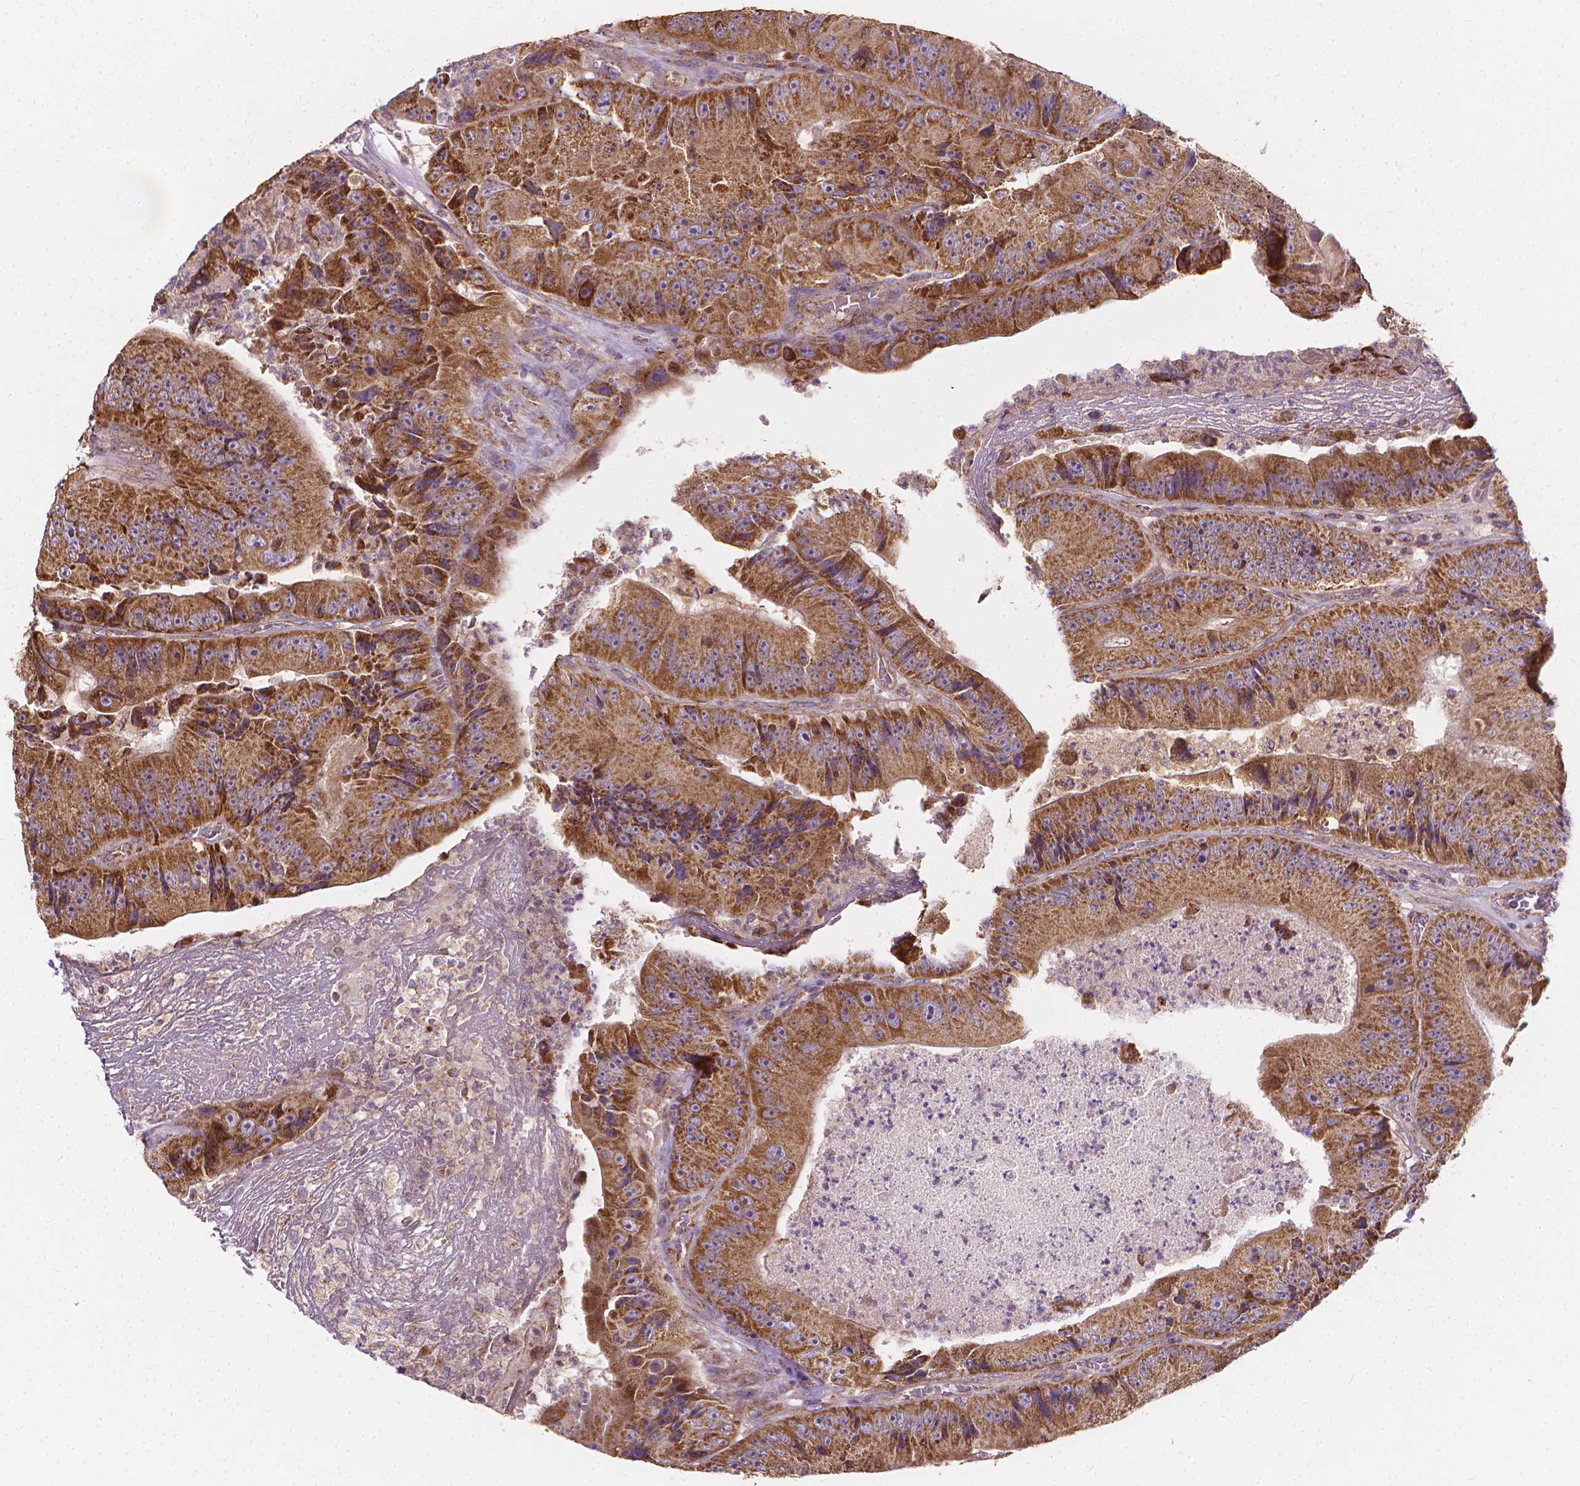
{"staining": {"intensity": "strong", "quantity": ">75%", "location": "cytoplasmic/membranous"}, "tissue": "colorectal cancer", "cell_type": "Tumor cells", "image_type": "cancer", "snomed": [{"axis": "morphology", "description": "Adenocarcinoma, NOS"}, {"axis": "topography", "description": "Colon"}], "caption": "Tumor cells show high levels of strong cytoplasmic/membranous expression in about >75% of cells in colorectal adenocarcinoma. Nuclei are stained in blue.", "gene": "SNCAIP", "patient": {"sex": "female", "age": 86}}